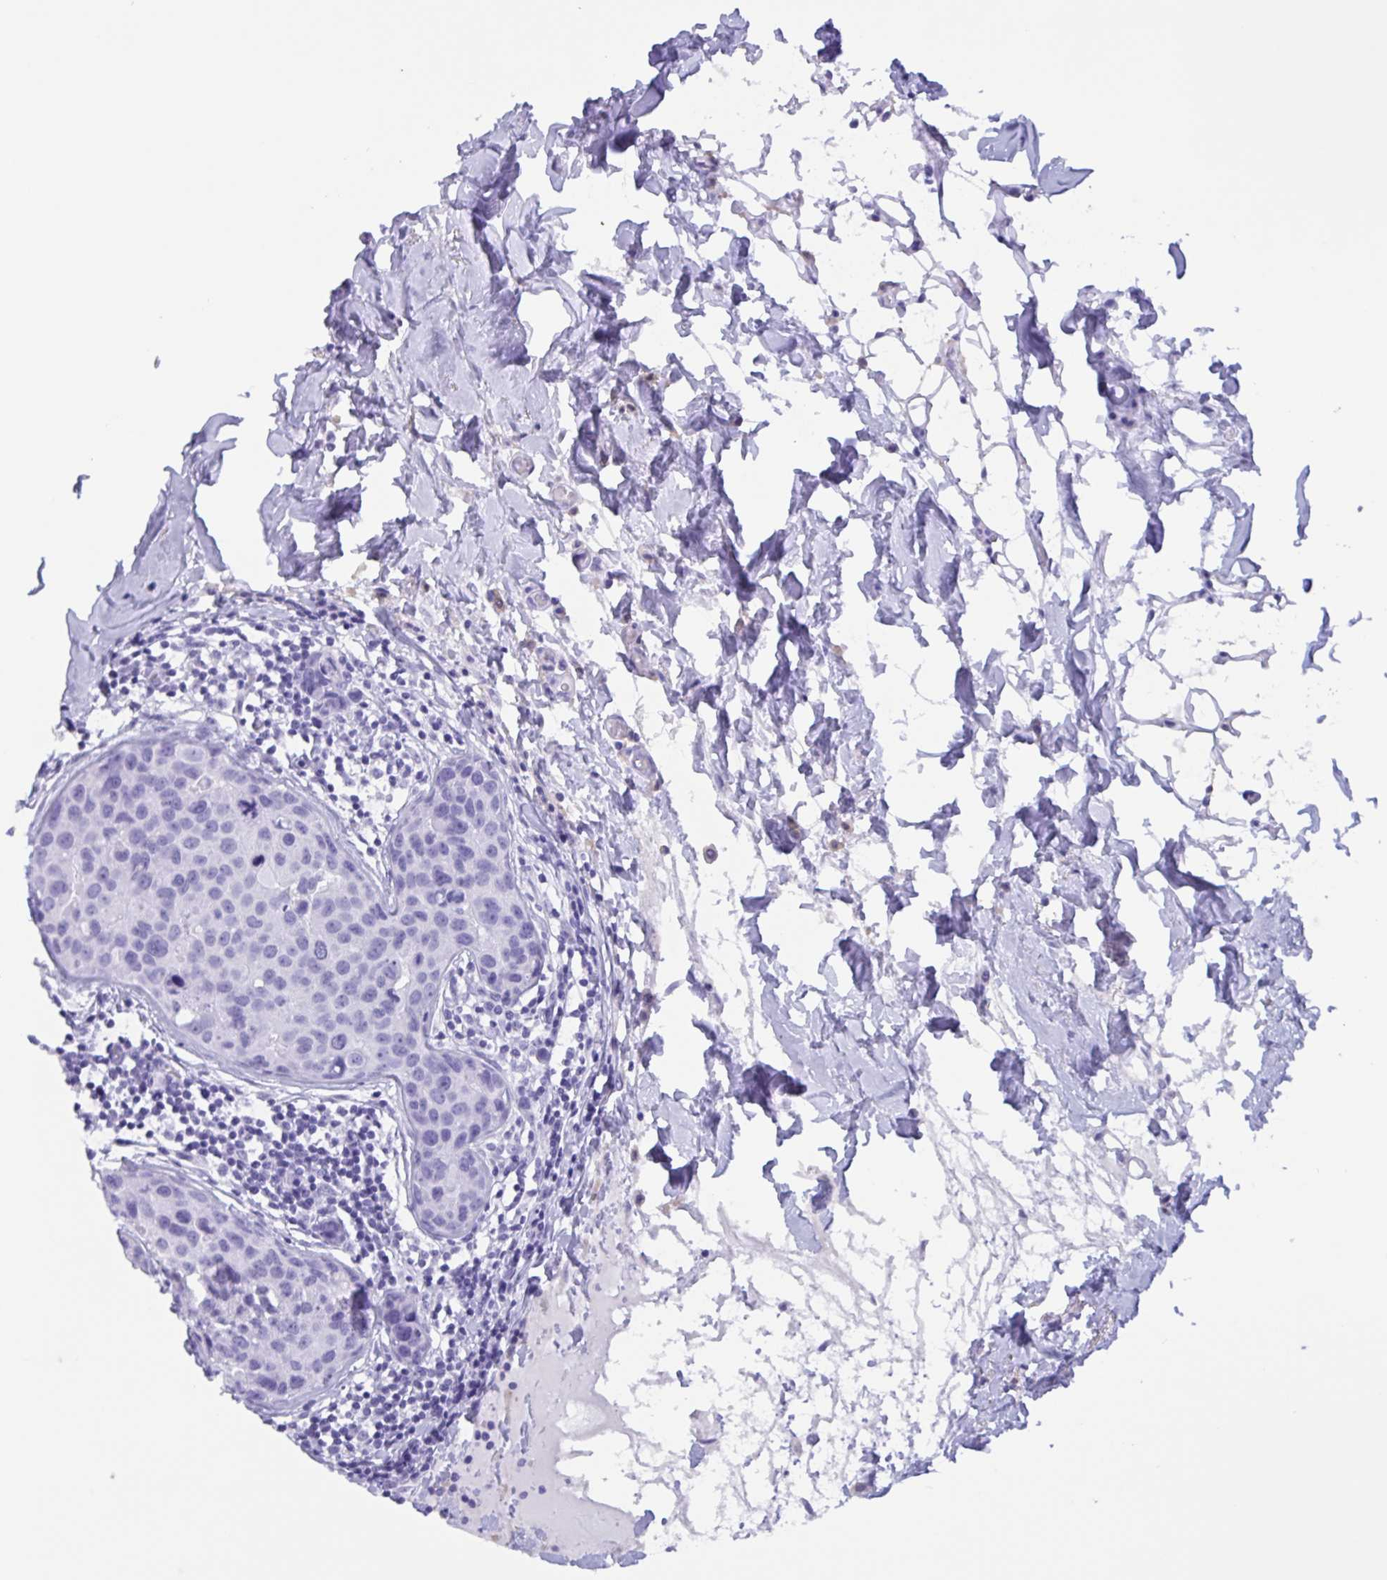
{"staining": {"intensity": "negative", "quantity": "none", "location": "none"}, "tissue": "breast cancer", "cell_type": "Tumor cells", "image_type": "cancer", "snomed": [{"axis": "morphology", "description": "Duct carcinoma"}, {"axis": "topography", "description": "Breast"}], "caption": "A micrograph of human invasive ductal carcinoma (breast) is negative for staining in tumor cells.", "gene": "ZNF850", "patient": {"sex": "female", "age": 24}}